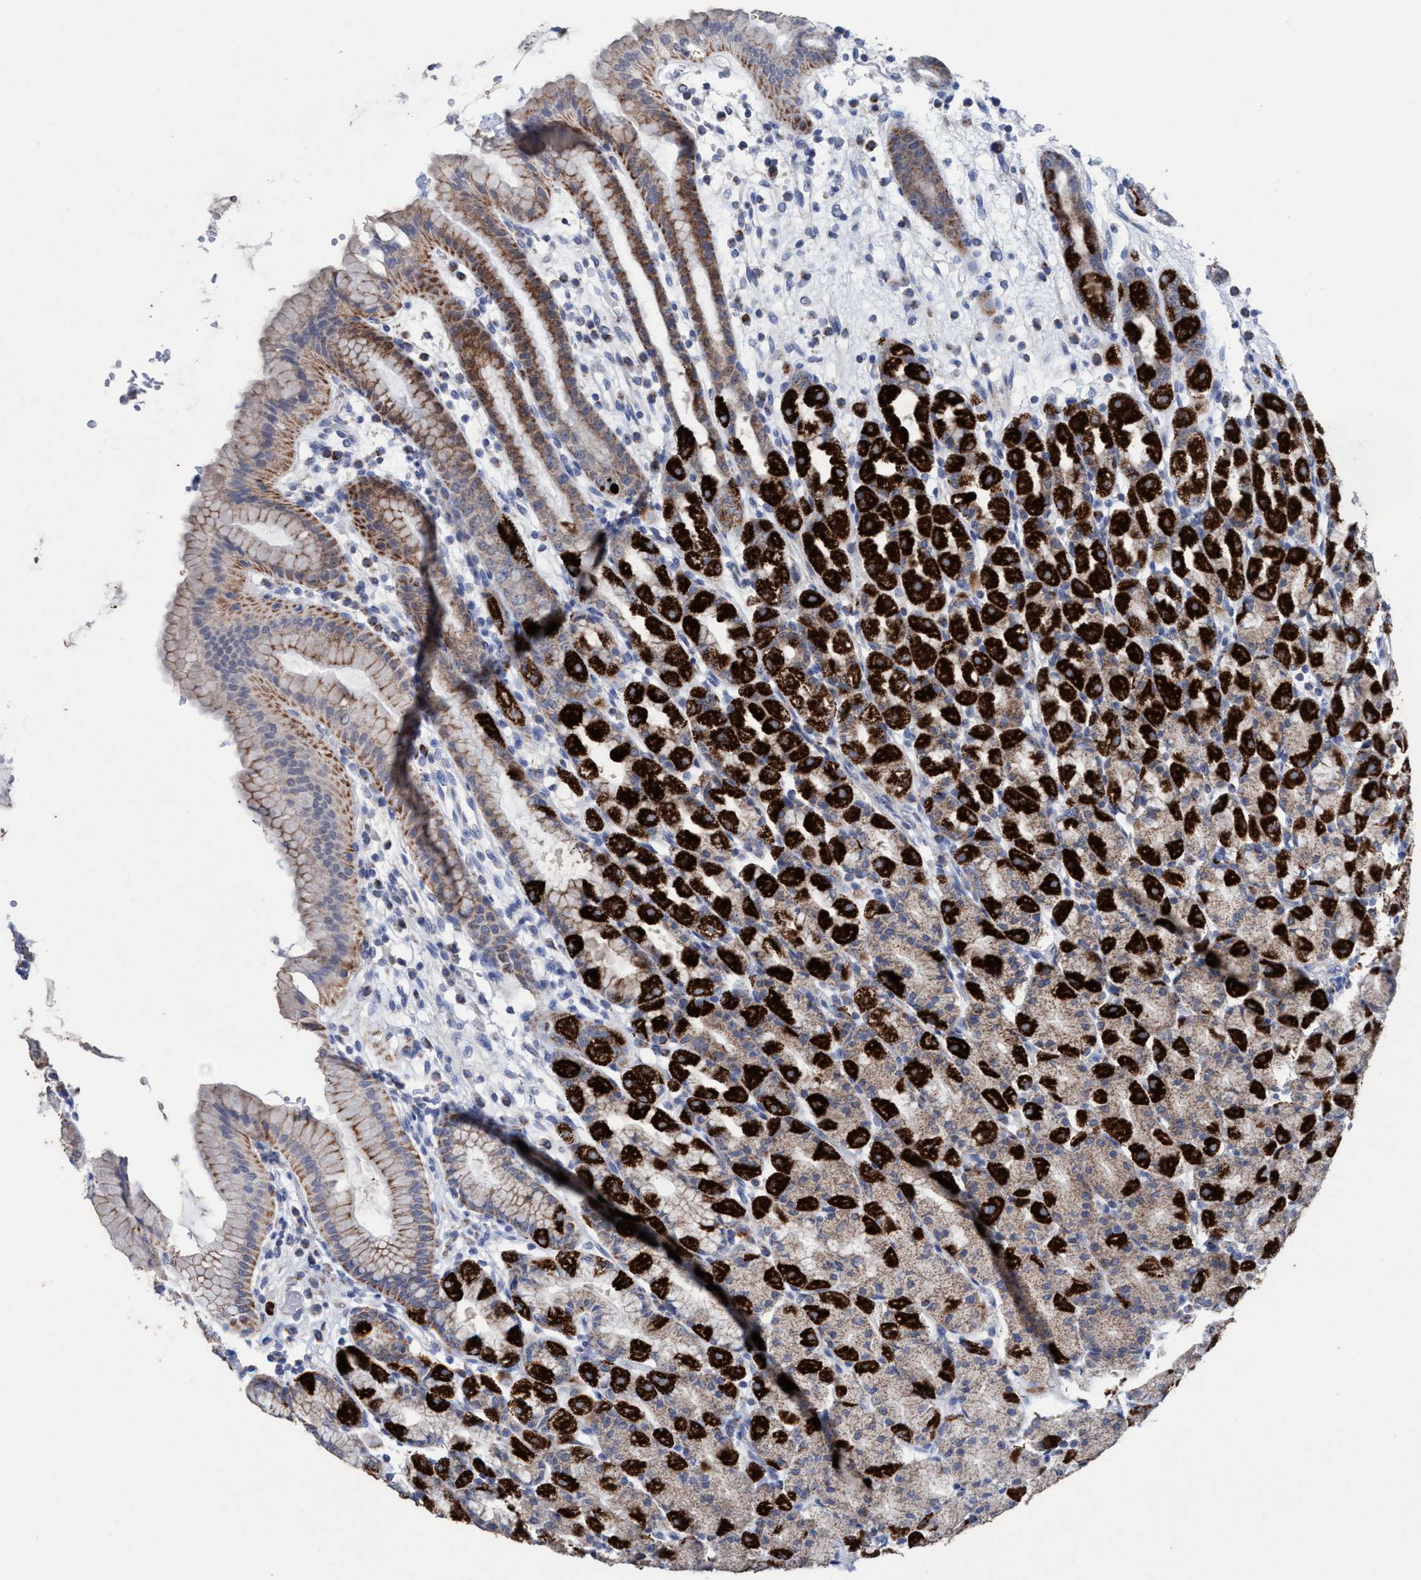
{"staining": {"intensity": "strong", "quantity": ">75%", "location": "cytoplasmic/membranous"}, "tissue": "stomach", "cell_type": "Glandular cells", "image_type": "normal", "snomed": [{"axis": "morphology", "description": "Normal tissue, NOS"}, {"axis": "topography", "description": "Stomach, upper"}], "caption": "Normal stomach was stained to show a protein in brown. There is high levels of strong cytoplasmic/membranous expression in approximately >75% of glandular cells.", "gene": "RSAD1", "patient": {"sex": "male", "age": 68}}